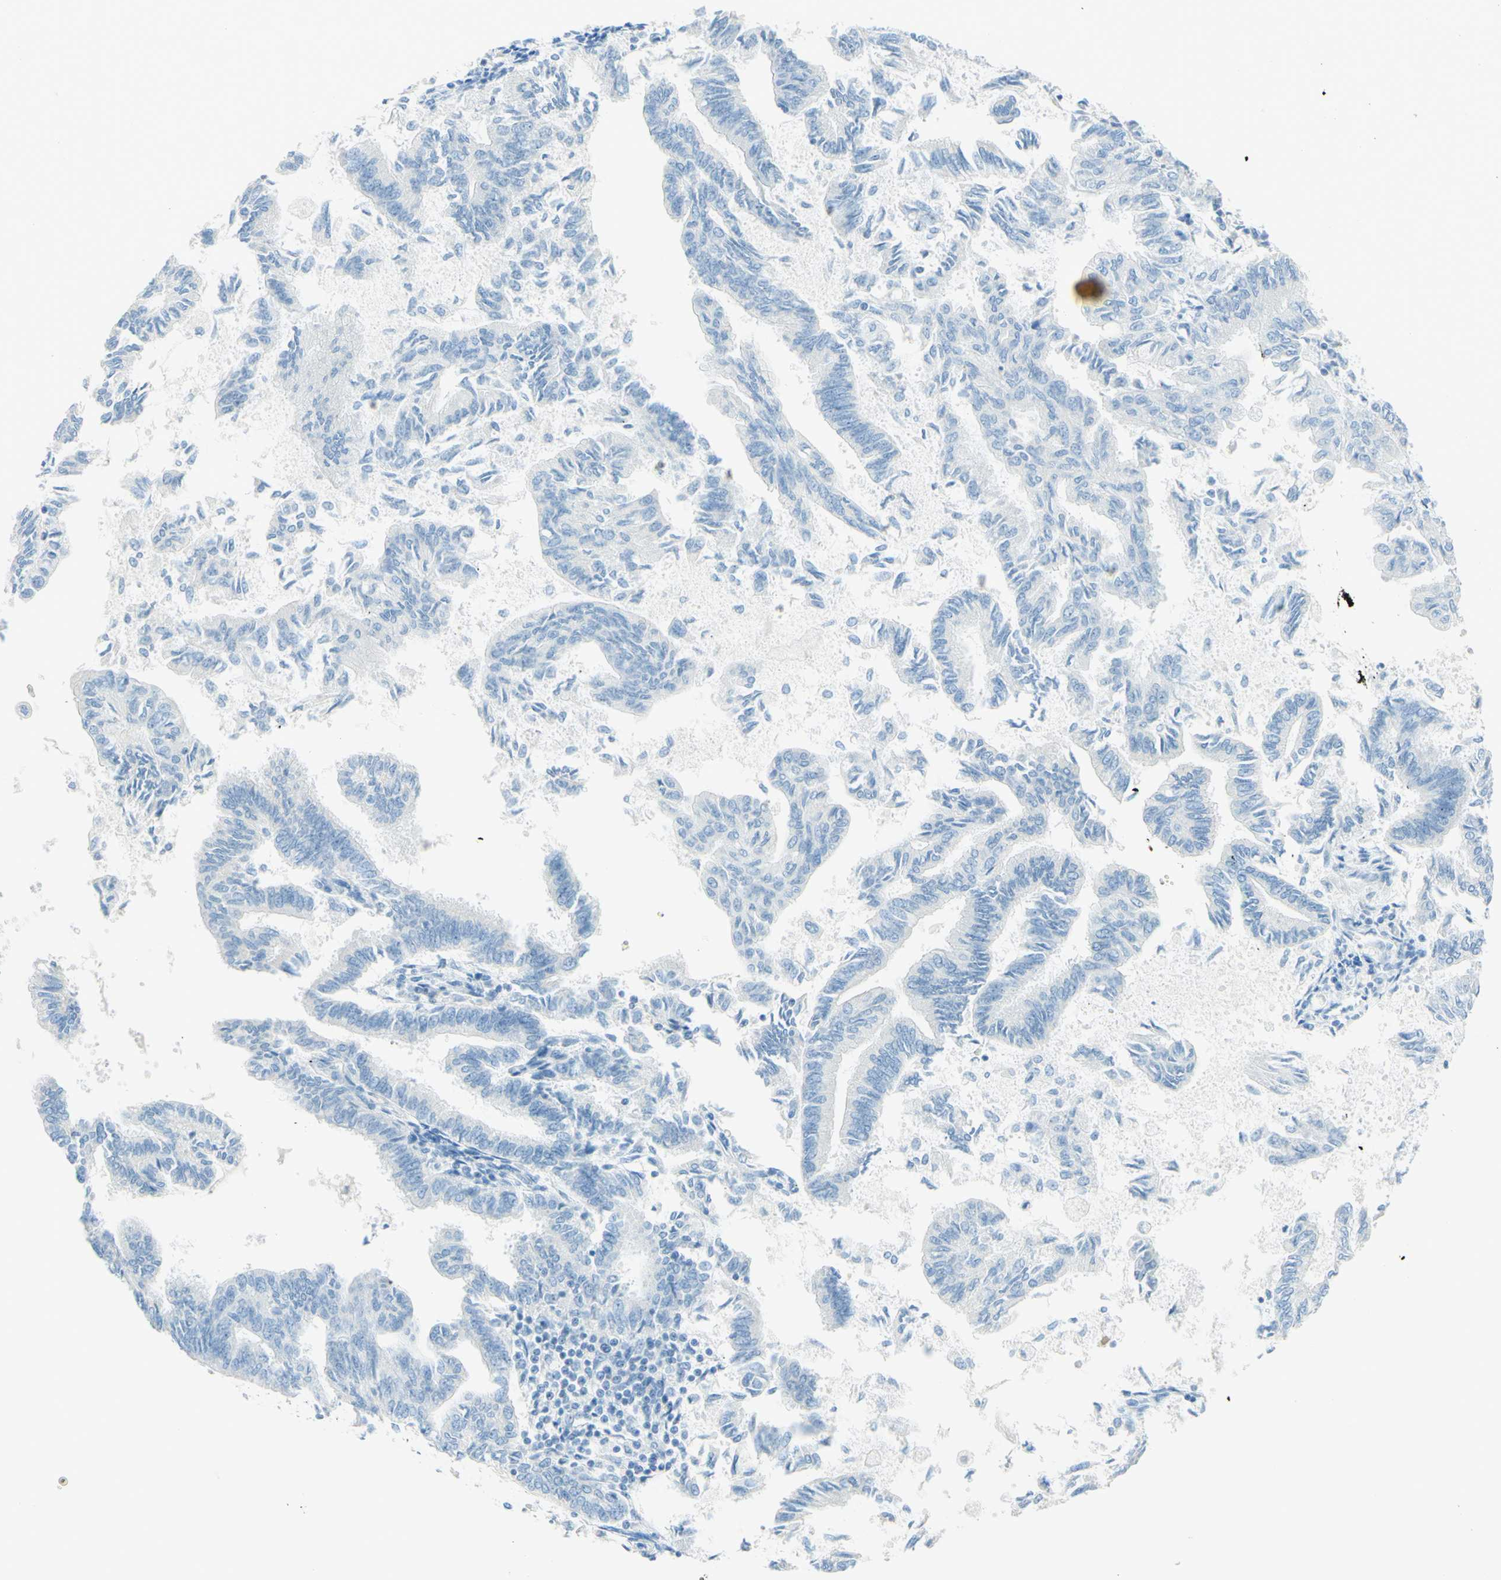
{"staining": {"intensity": "negative", "quantity": "none", "location": "none"}, "tissue": "endometrial cancer", "cell_type": "Tumor cells", "image_type": "cancer", "snomed": [{"axis": "morphology", "description": "Adenocarcinoma, NOS"}, {"axis": "topography", "description": "Endometrium"}], "caption": "Tumor cells show no significant positivity in endometrial adenocarcinoma. (Immunohistochemistry, brightfield microscopy, high magnification).", "gene": "FMR1NB", "patient": {"sex": "female", "age": 86}}